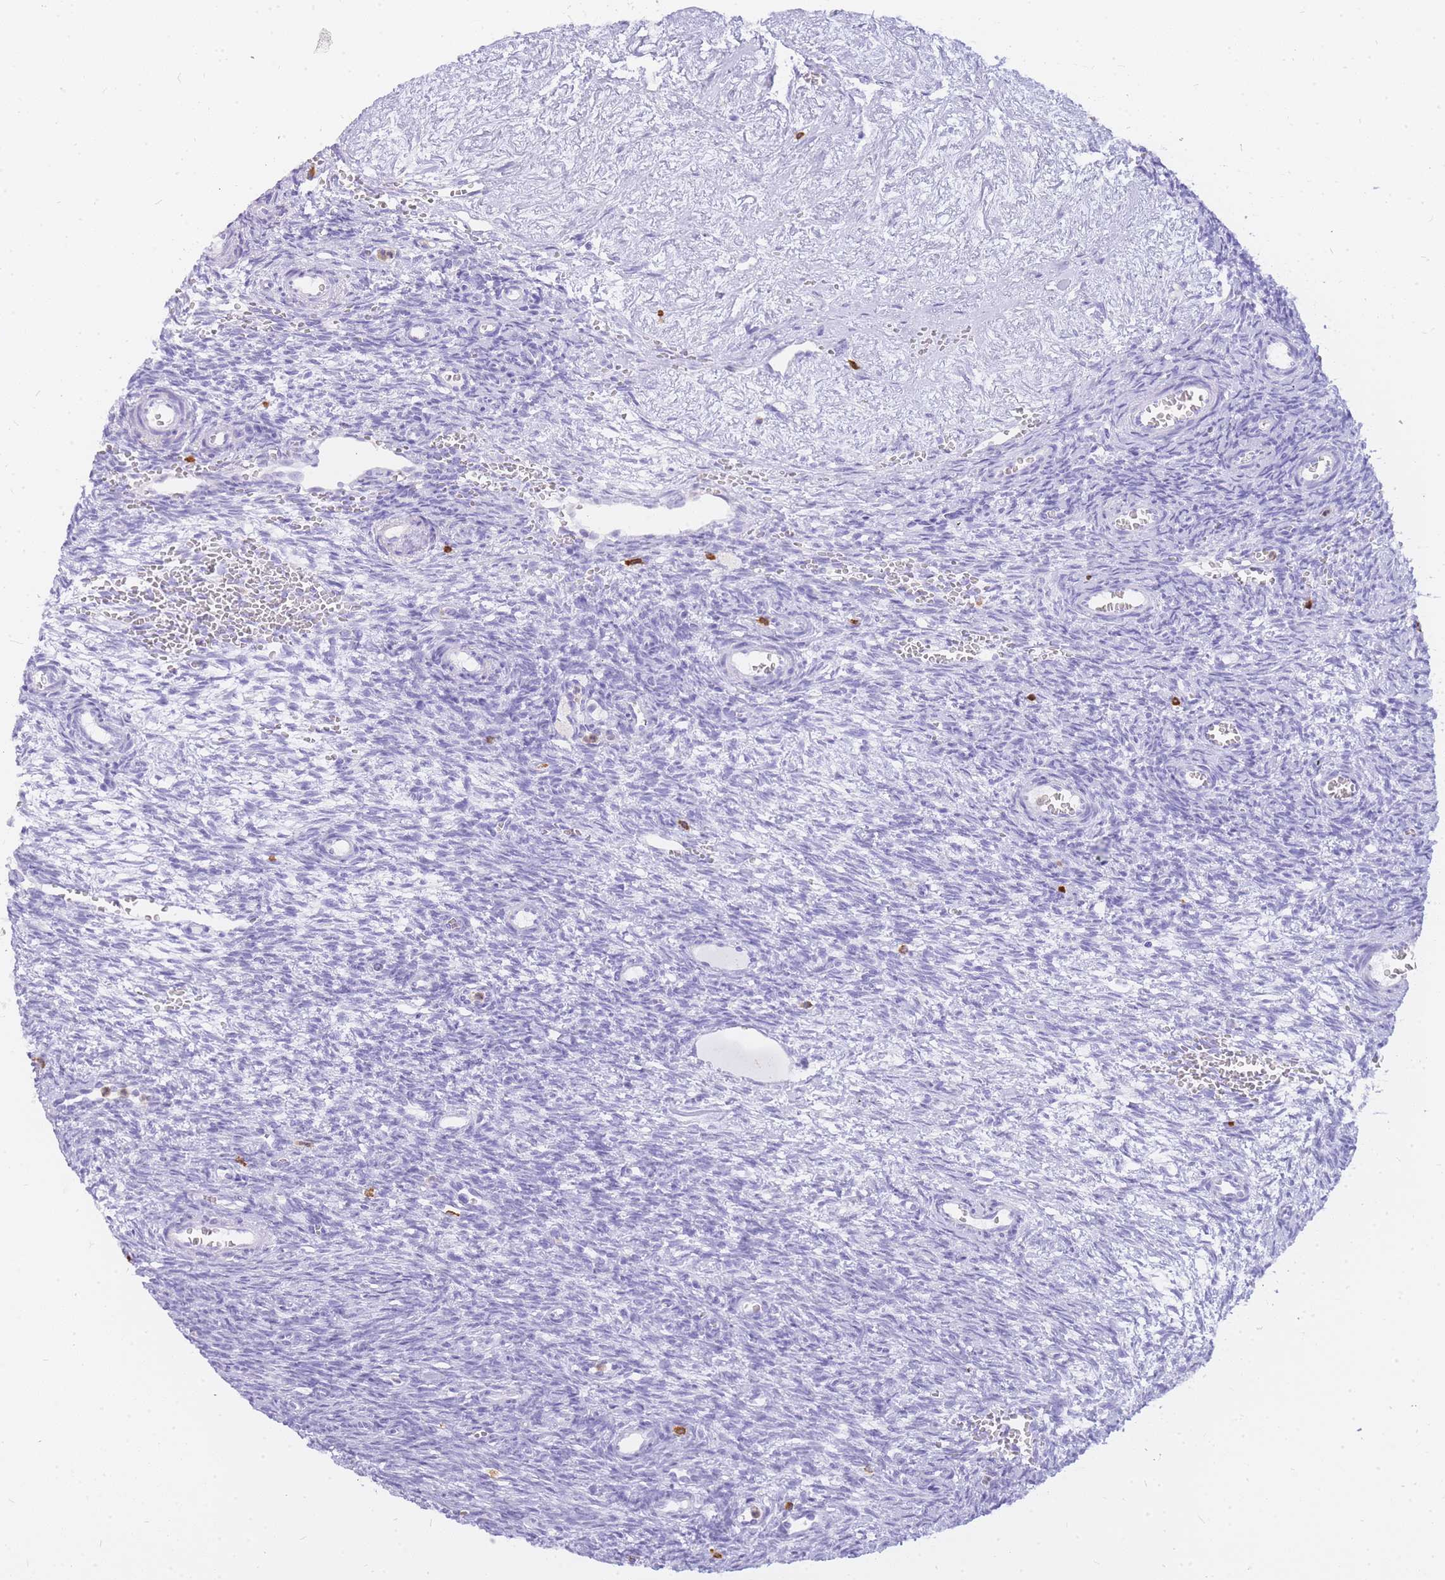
{"staining": {"intensity": "negative", "quantity": "none", "location": "none"}, "tissue": "ovary", "cell_type": "Ovarian stroma cells", "image_type": "normal", "snomed": [{"axis": "morphology", "description": "Normal tissue, NOS"}, {"axis": "topography", "description": "Ovary"}], "caption": "Benign ovary was stained to show a protein in brown. There is no significant positivity in ovarian stroma cells. The staining was performed using DAB (3,3'-diaminobenzidine) to visualize the protein expression in brown, while the nuclei were stained in blue with hematoxylin (Magnification: 20x).", "gene": "HERC1", "patient": {"sex": "female", "age": 39}}